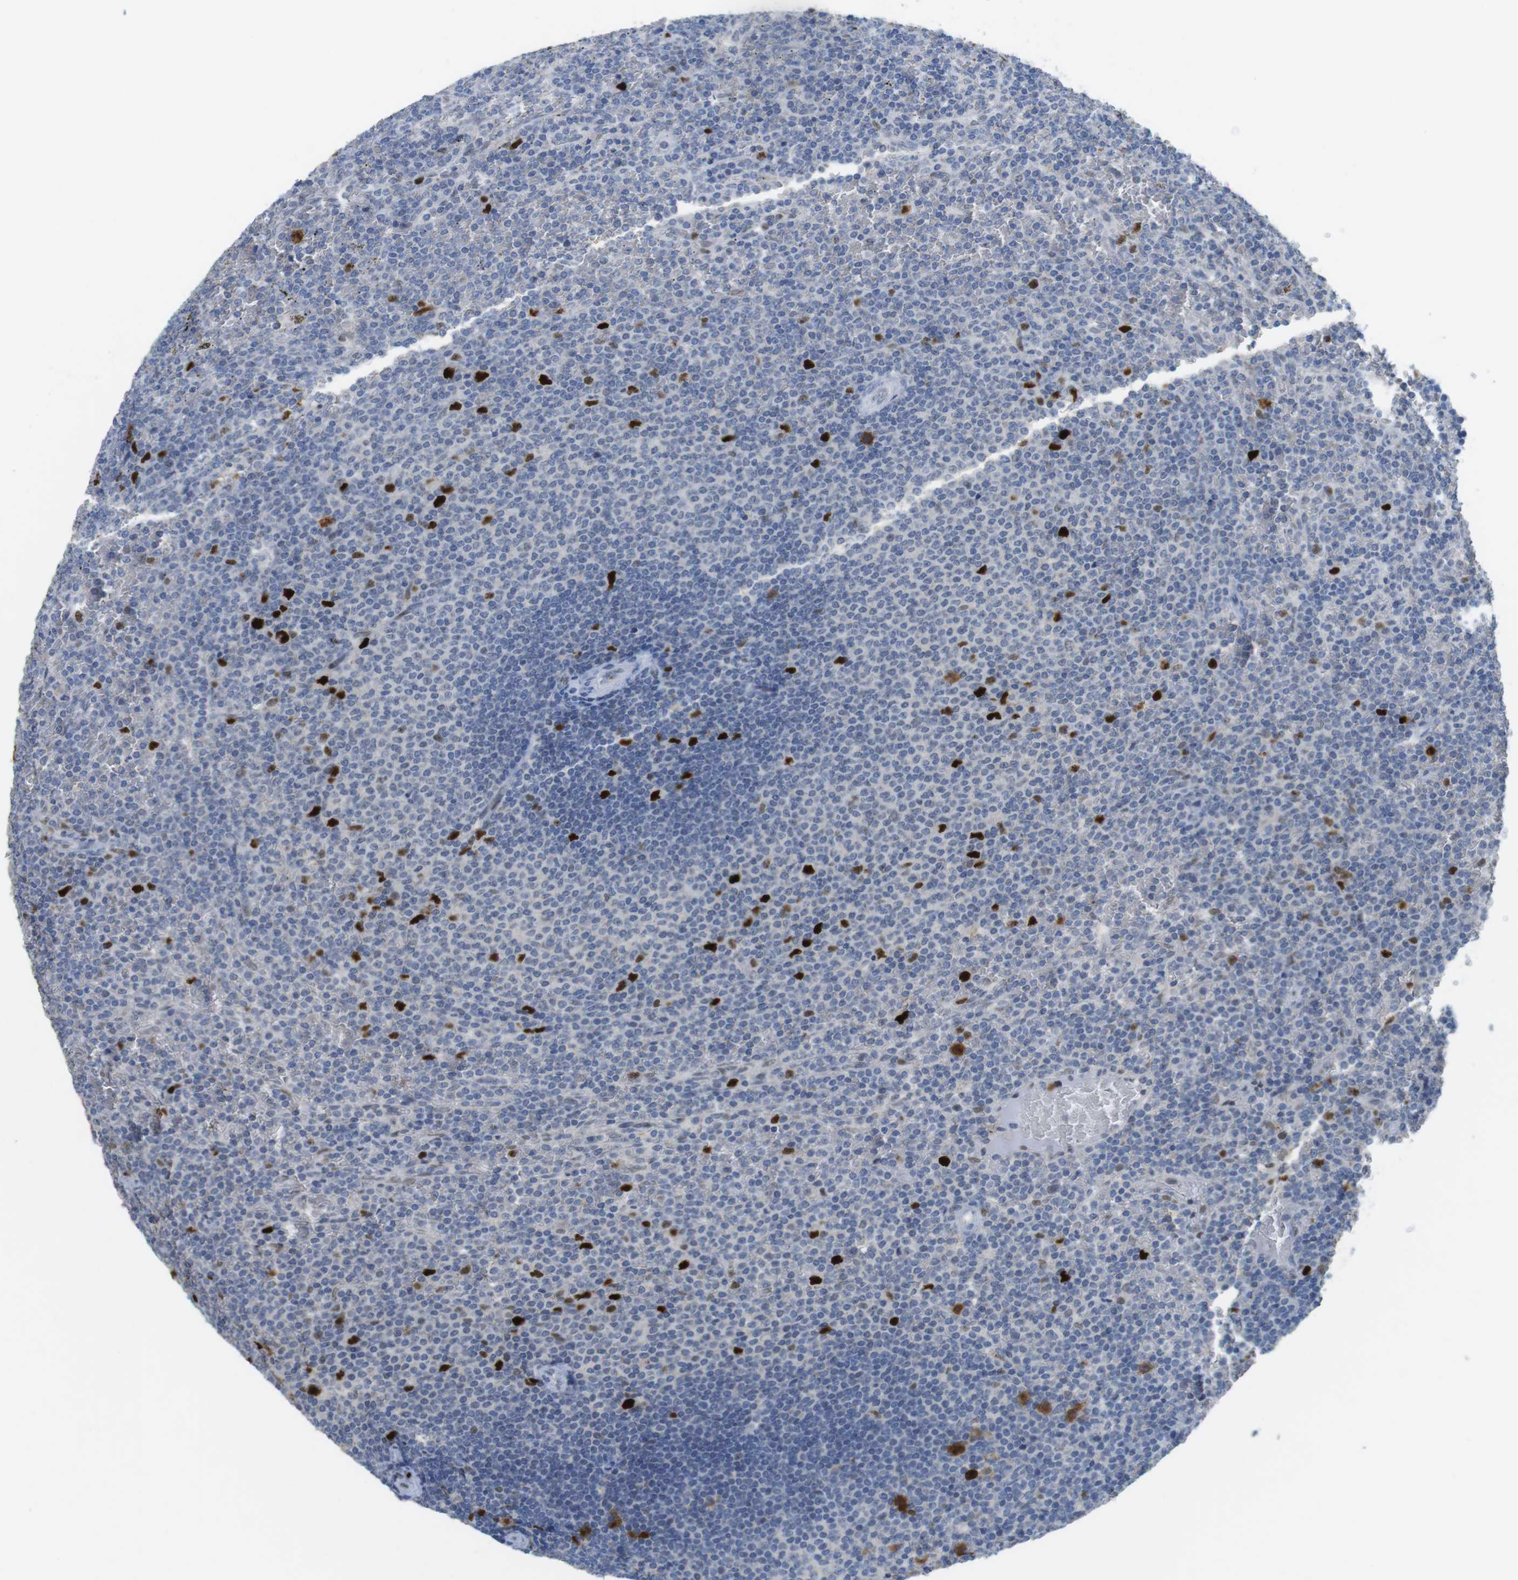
{"staining": {"intensity": "strong", "quantity": "<25%", "location": "nuclear"}, "tissue": "lymphoma", "cell_type": "Tumor cells", "image_type": "cancer", "snomed": [{"axis": "morphology", "description": "Malignant lymphoma, non-Hodgkin's type, Low grade"}, {"axis": "topography", "description": "Spleen"}], "caption": "Protein expression analysis of human low-grade malignant lymphoma, non-Hodgkin's type reveals strong nuclear staining in approximately <25% of tumor cells. (Stains: DAB in brown, nuclei in blue, Microscopy: brightfield microscopy at high magnification).", "gene": "KPNA2", "patient": {"sex": "female", "age": 77}}